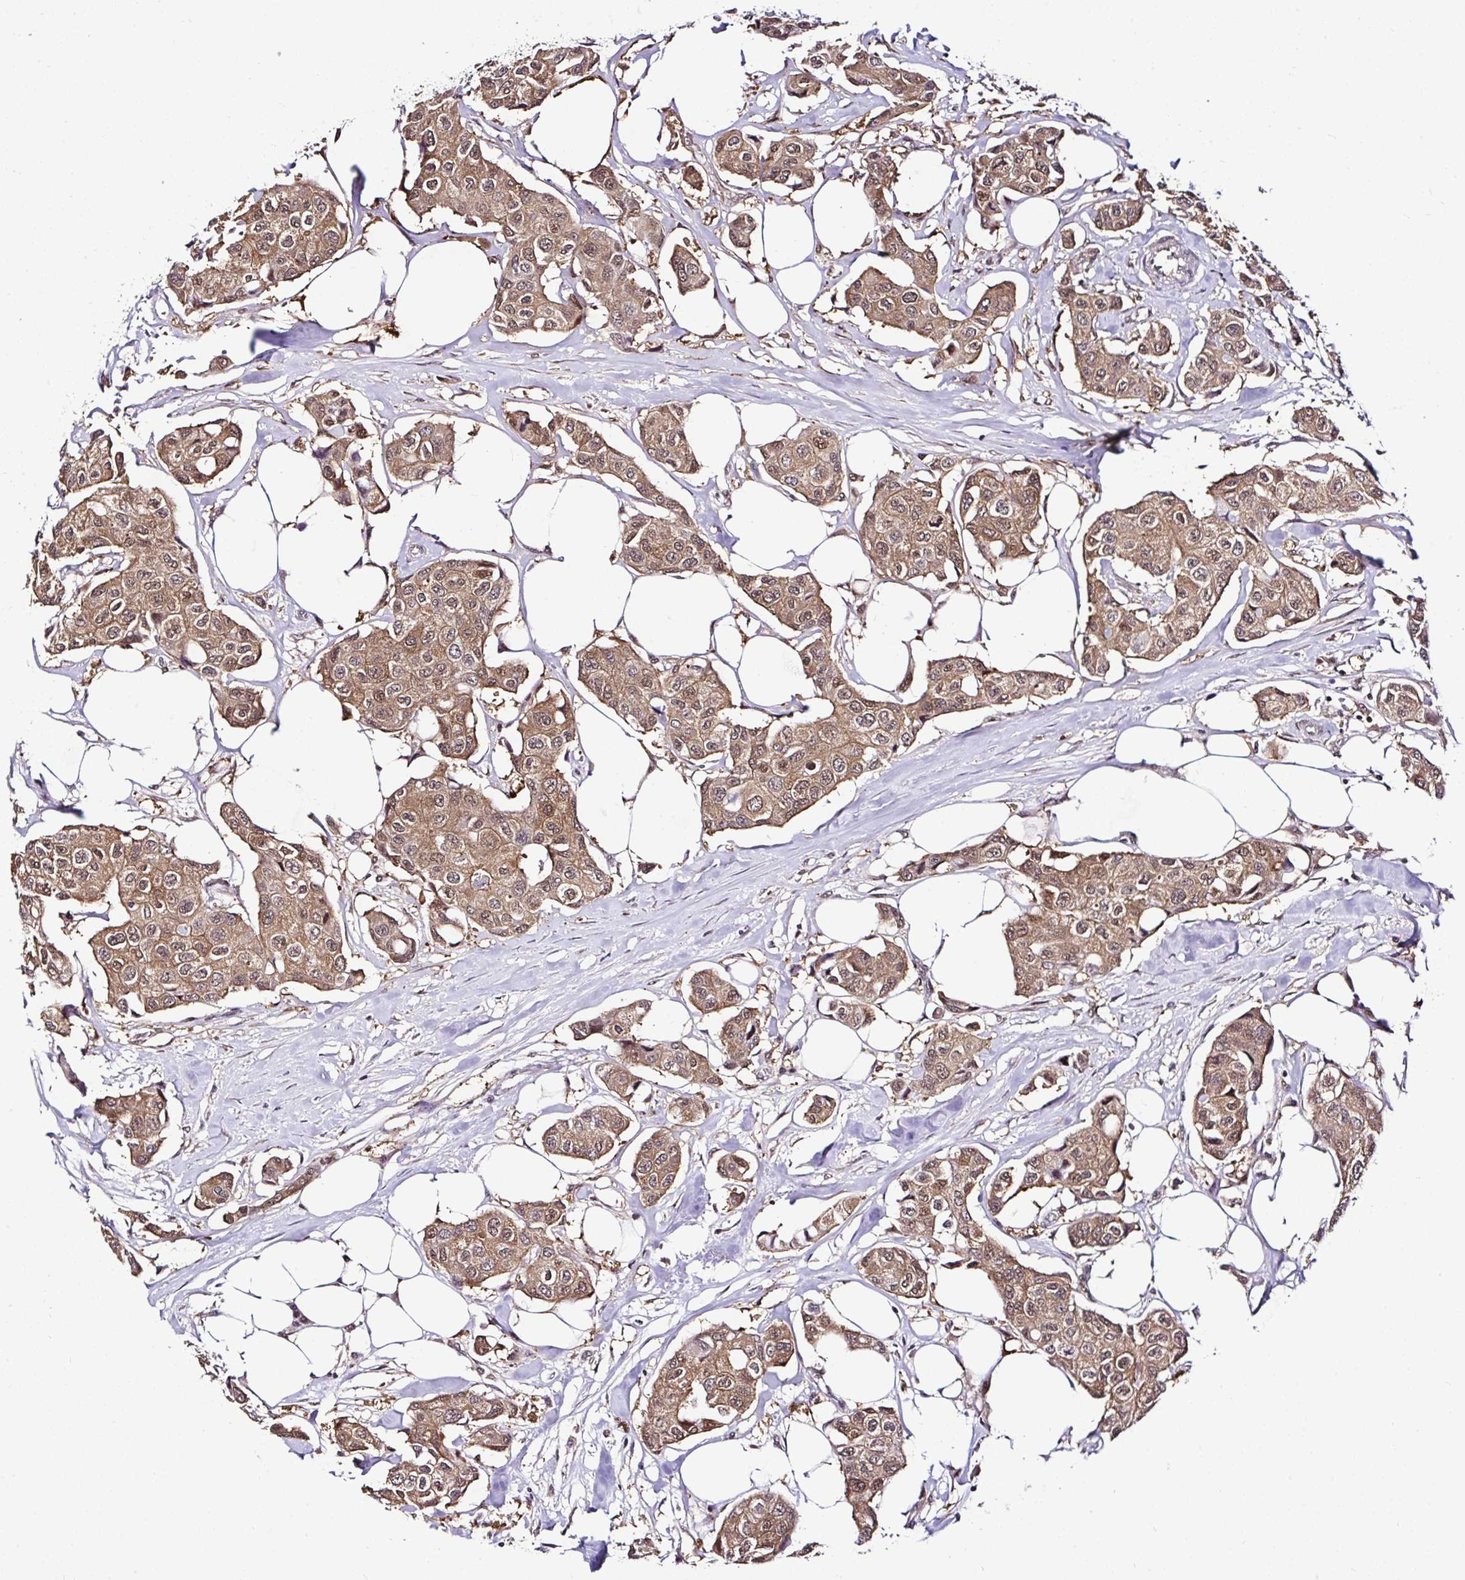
{"staining": {"intensity": "moderate", "quantity": ">75%", "location": "cytoplasmic/membranous,nuclear"}, "tissue": "breast cancer", "cell_type": "Tumor cells", "image_type": "cancer", "snomed": [{"axis": "morphology", "description": "Duct carcinoma"}, {"axis": "topography", "description": "Breast"}, {"axis": "topography", "description": "Lymph node"}], "caption": "Immunohistochemistry (IHC) of breast cancer demonstrates medium levels of moderate cytoplasmic/membranous and nuclear staining in approximately >75% of tumor cells.", "gene": "PIN4", "patient": {"sex": "female", "age": 80}}